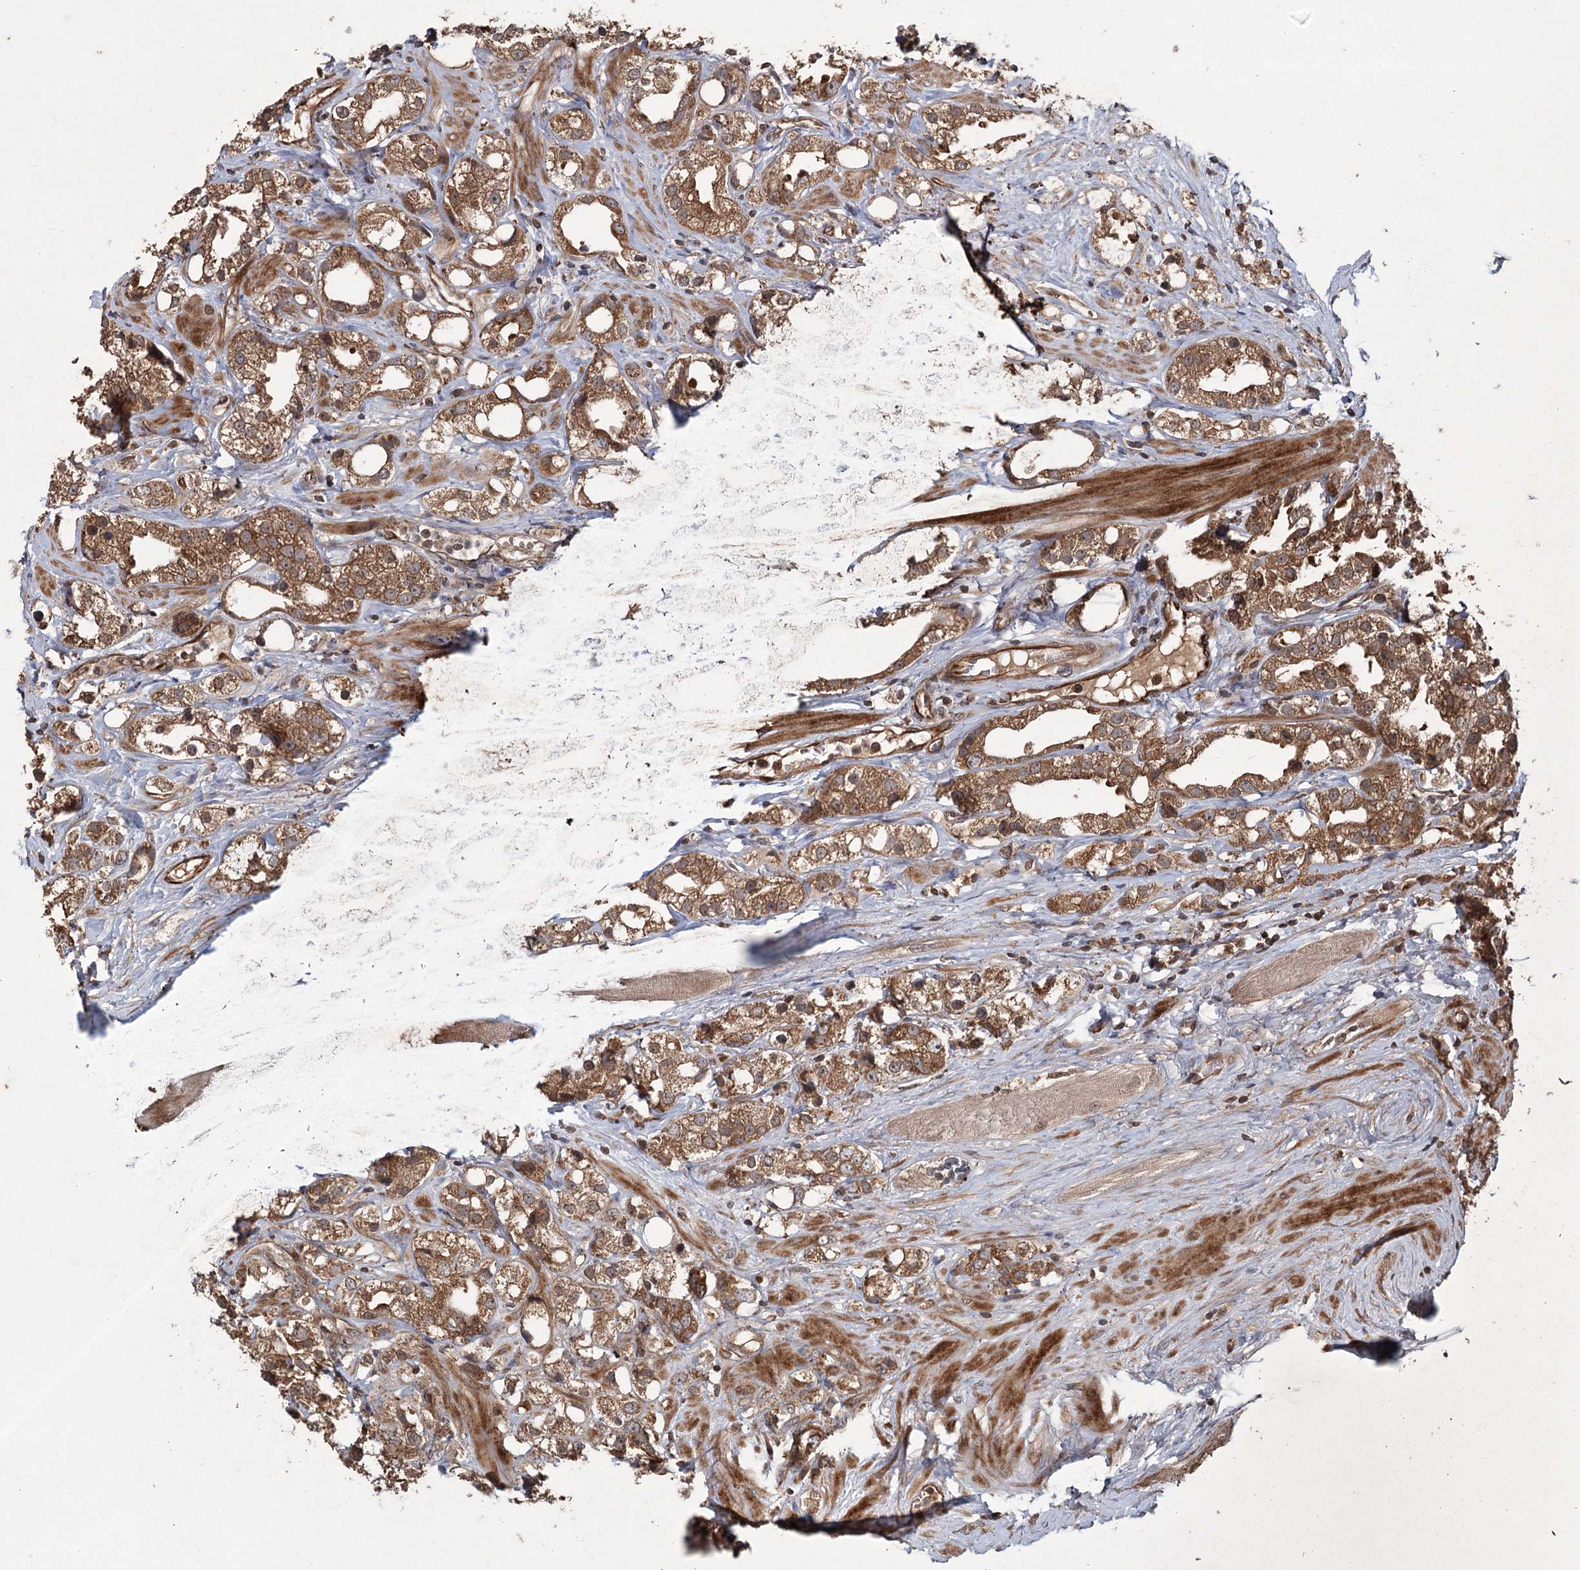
{"staining": {"intensity": "strong", "quantity": ">75%", "location": "cytoplasmic/membranous"}, "tissue": "prostate cancer", "cell_type": "Tumor cells", "image_type": "cancer", "snomed": [{"axis": "morphology", "description": "Adenocarcinoma, NOS"}, {"axis": "topography", "description": "Prostate"}], "caption": "The immunohistochemical stain labels strong cytoplasmic/membranous staining in tumor cells of adenocarcinoma (prostate) tissue.", "gene": "RPAP3", "patient": {"sex": "male", "age": 79}}